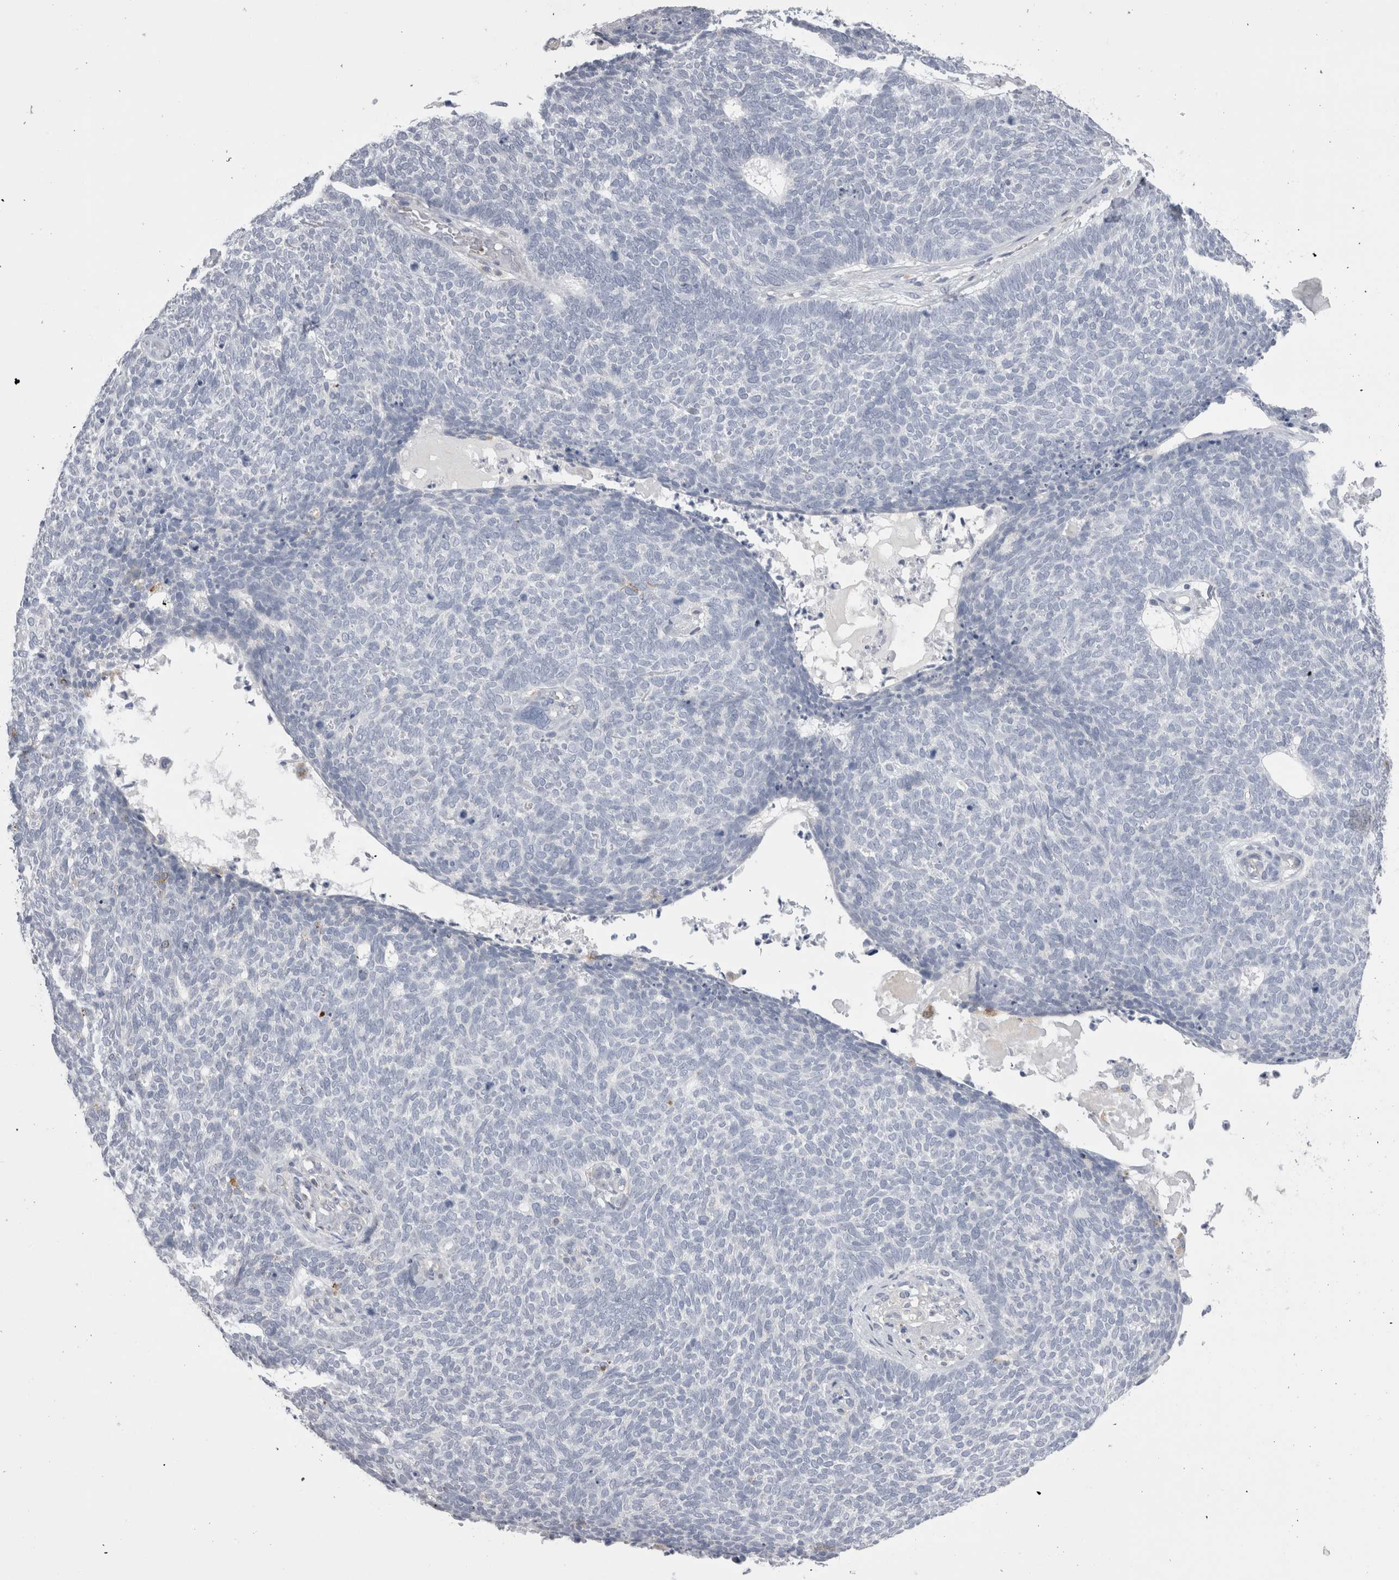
{"staining": {"intensity": "negative", "quantity": "none", "location": "none"}, "tissue": "skin cancer", "cell_type": "Tumor cells", "image_type": "cancer", "snomed": [{"axis": "morphology", "description": "Basal cell carcinoma"}, {"axis": "topography", "description": "Skin"}], "caption": "The photomicrograph shows no staining of tumor cells in skin basal cell carcinoma.", "gene": "EPDR1", "patient": {"sex": "female", "age": 84}}